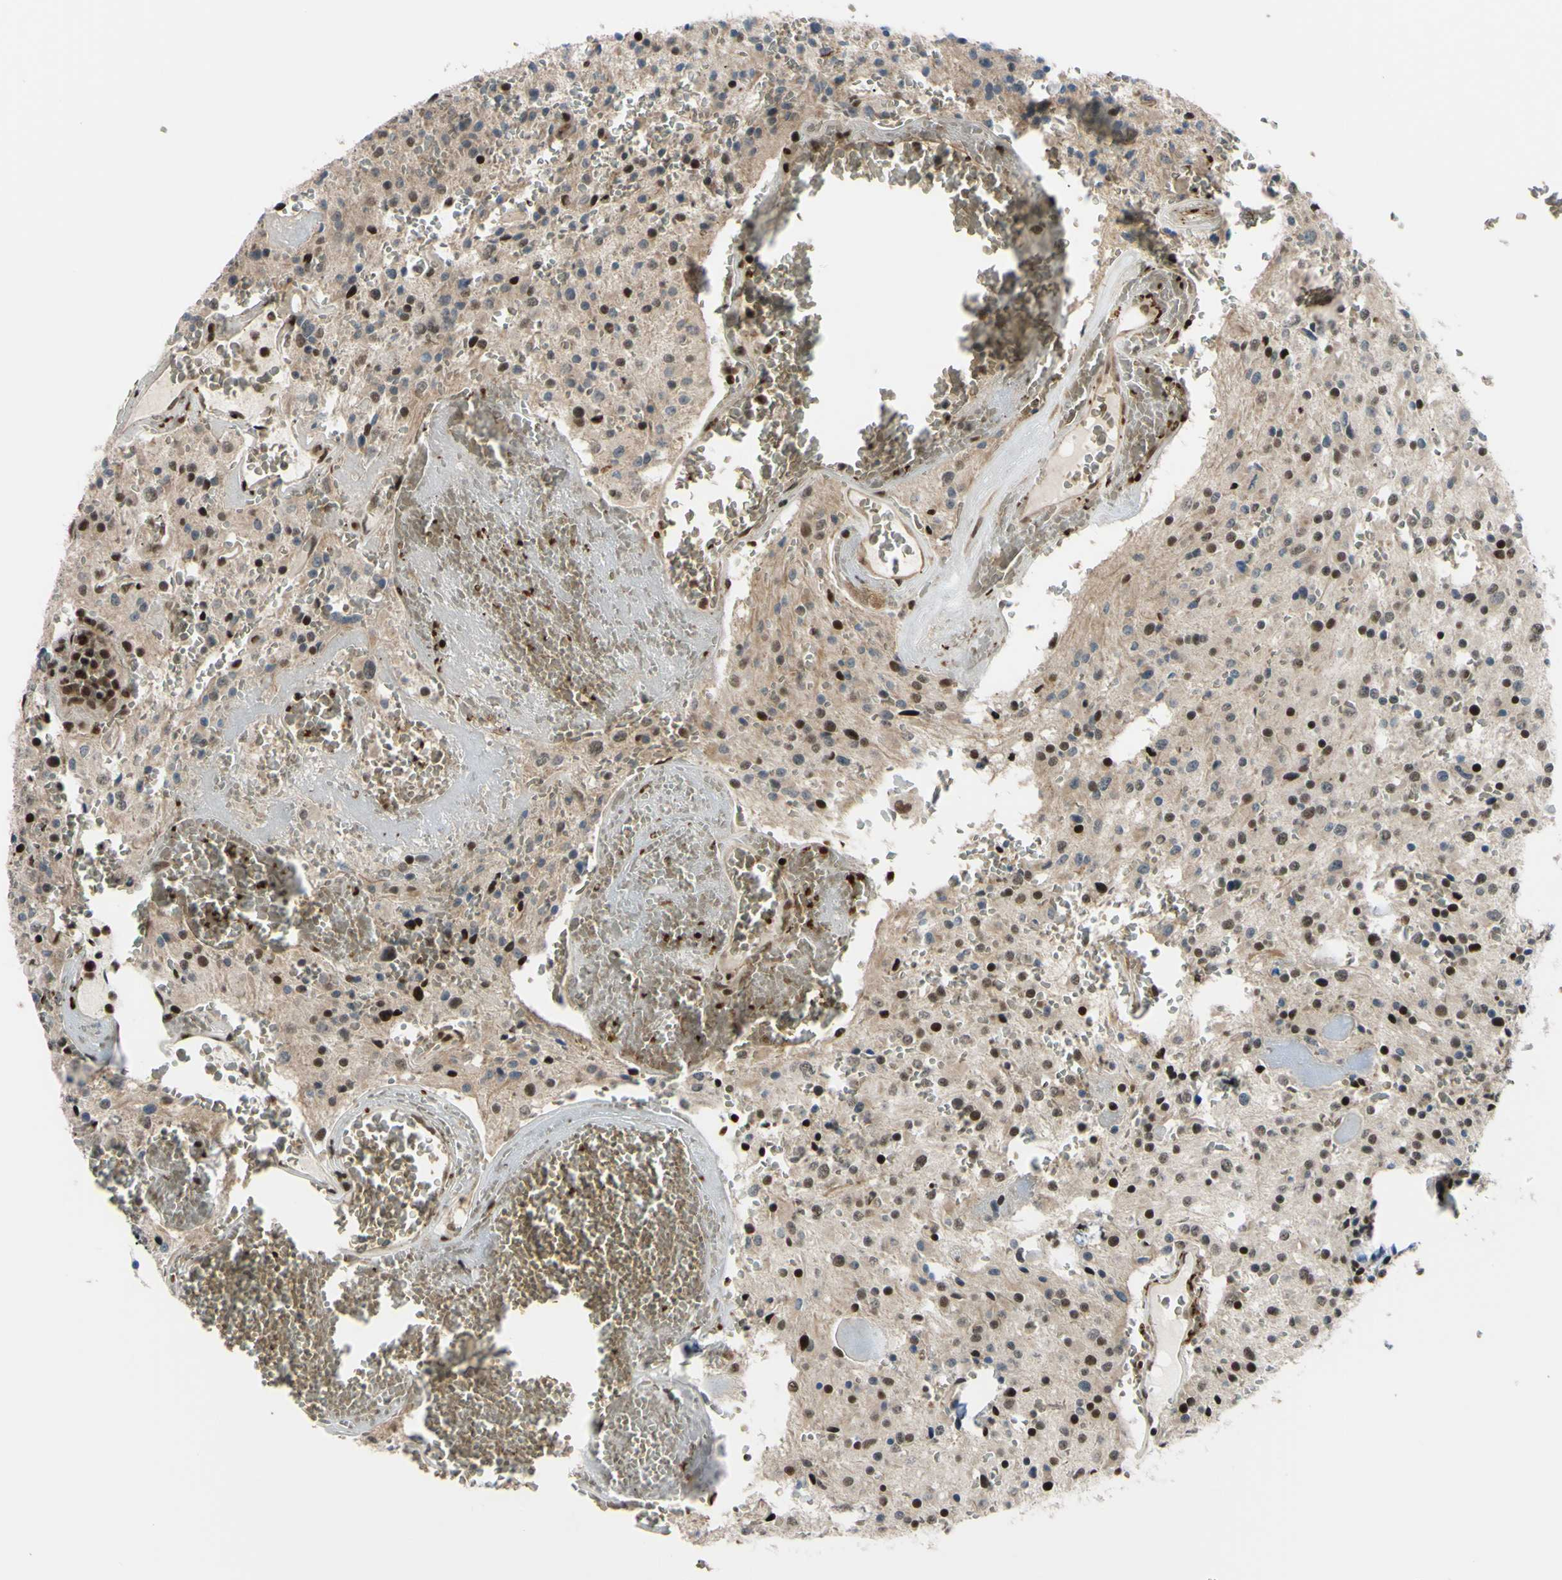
{"staining": {"intensity": "strong", "quantity": "25%-75%", "location": "nuclear"}, "tissue": "glioma", "cell_type": "Tumor cells", "image_type": "cancer", "snomed": [{"axis": "morphology", "description": "Glioma, malignant, Low grade"}, {"axis": "topography", "description": "Brain"}], "caption": "High-power microscopy captured an immunohistochemistry micrograph of glioma, revealing strong nuclear positivity in approximately 25%-75% of tumor cells. (Brightfield microscopy of DAB IHC at high magnification).", "gene": "THAP12", "patient": {"sex": "male", "age": 58}}